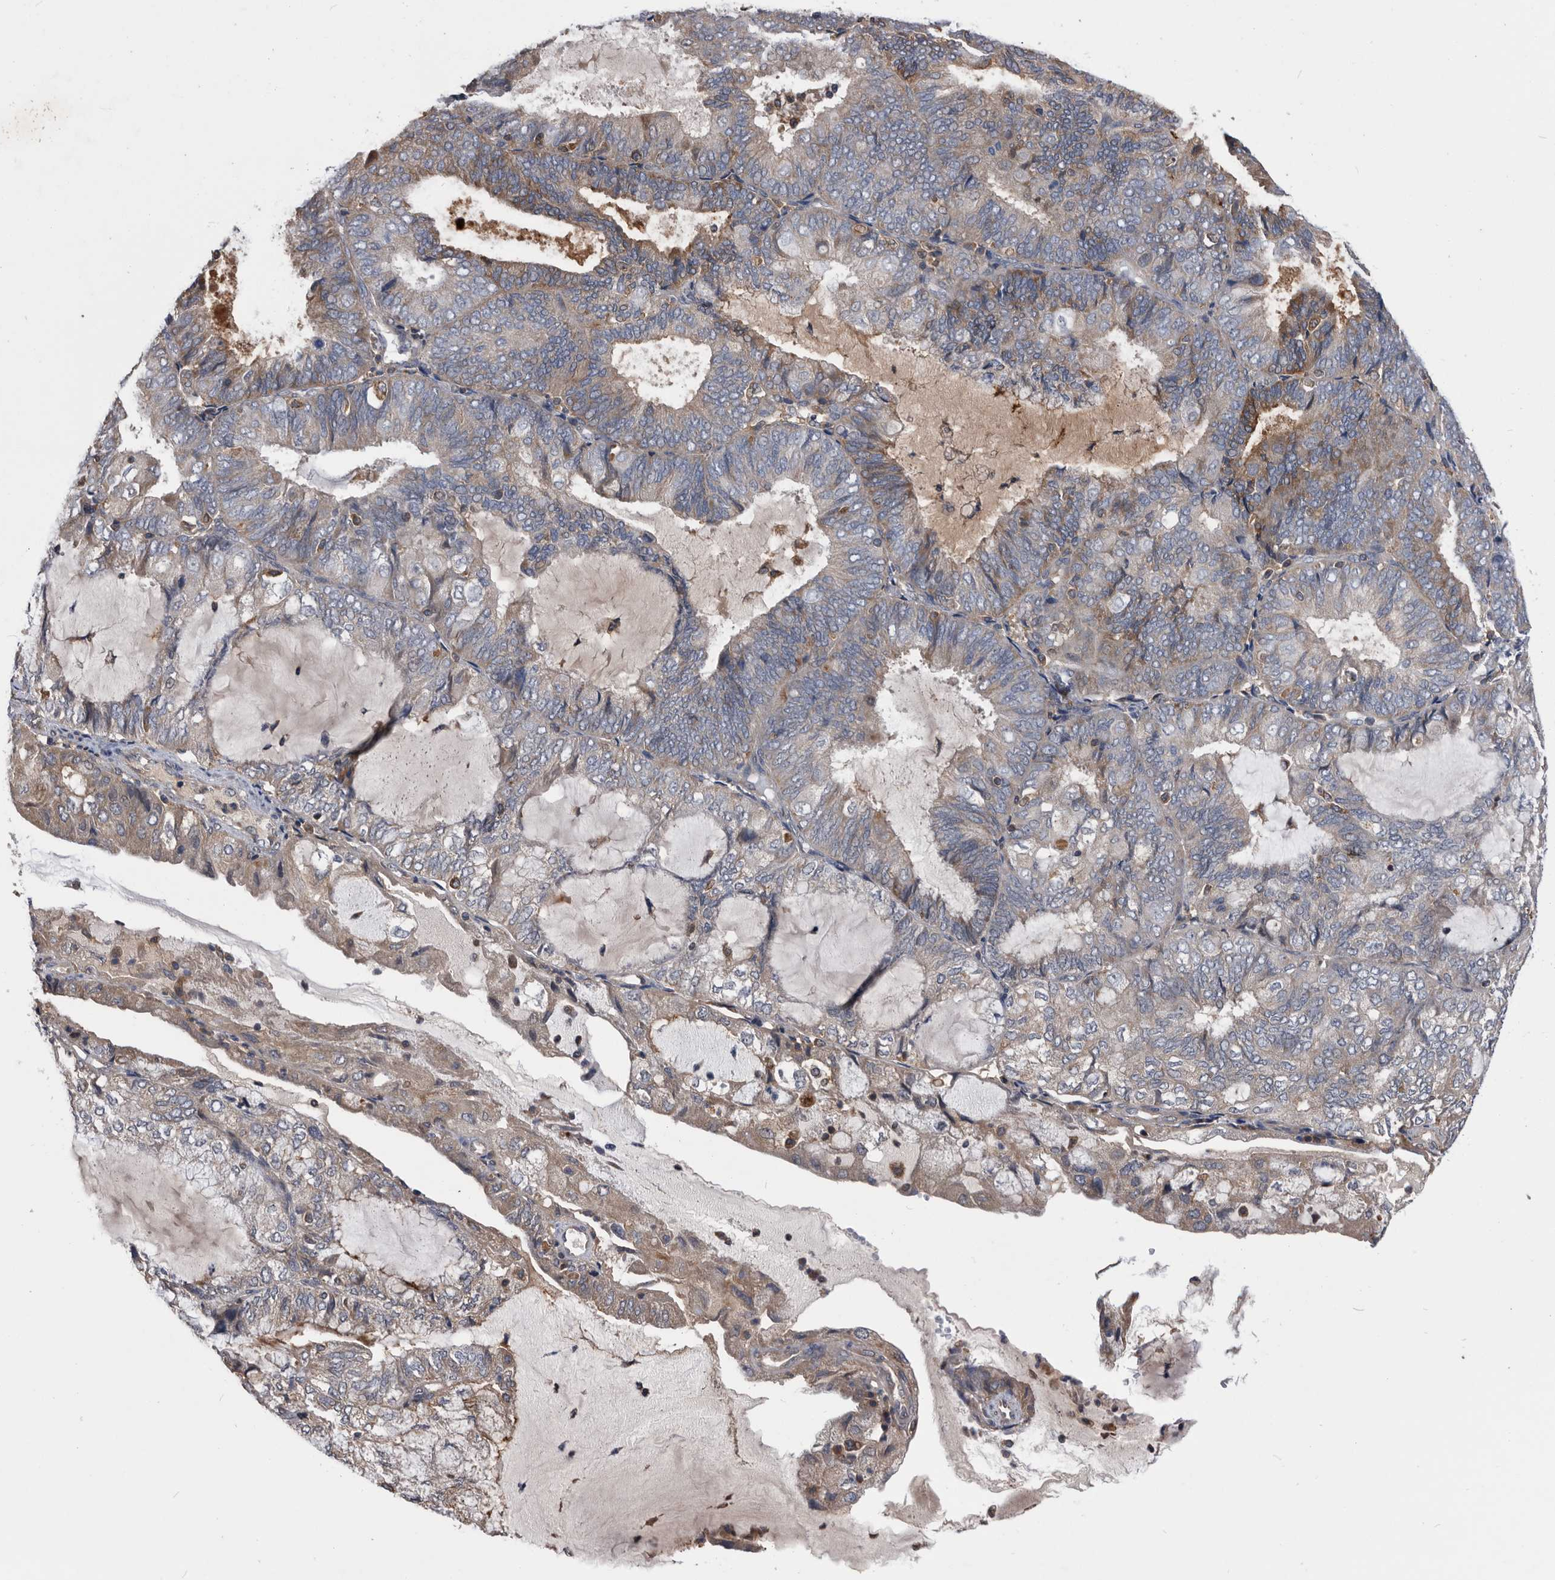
{"staining": {"intensity": "moderate", "quantity": "<25%", "location": "cytoplasmic/membranous"}, "tissue": "endometrial cancer", "cell_type": "Tumor cells", "image_type": "cancer", "snomed": [{"axis": "morphology", "description": "Adenocarcinoma, NOS"}, {"axis": "topography", "description": "Endometrium"}], "caption": "Human endometrial cancer stained with a protein marker exhibits moderate staining in tumor cells.", "gene": "NRBP1", "patient": {"sex": "female", "age": 81}}